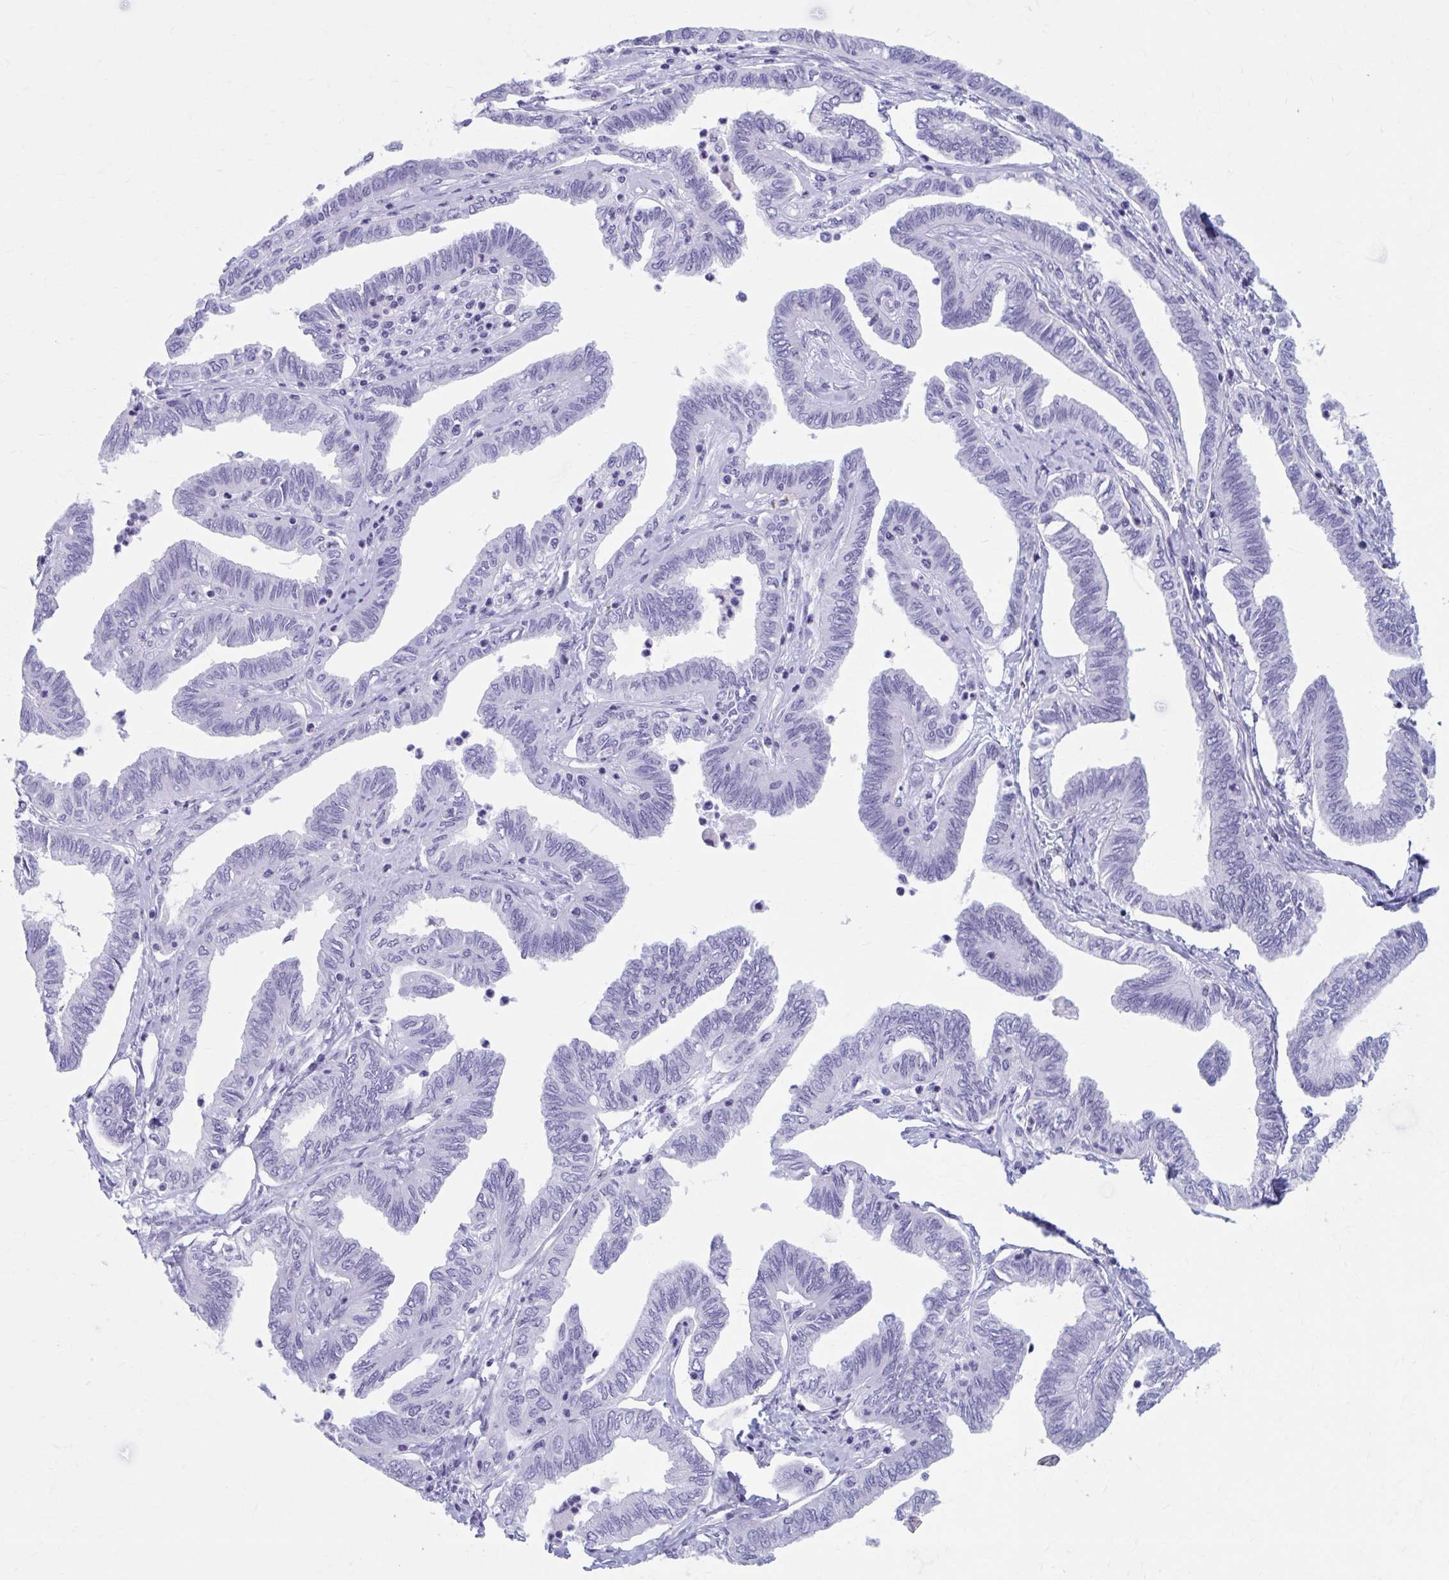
{"staining": {"intensity": "negative", "quantity": "none", "location": "none"}, "tissue": "ovarian cancer", "cell_type": "Tumor cells", "image_type": "cancer", "snomed": [{"axis": "morphology", "description": "Carcinoma, endometroid"}, {"axis": "topography", "description": "Ovary"}], "caption": "The micrograph shows no significant positivity in tumor cells of ovarian endometroid carcinoma. Nuclei are stained in blue.", "gene": "KCNE2", "patient": {"sex": "female", "age": 70}}